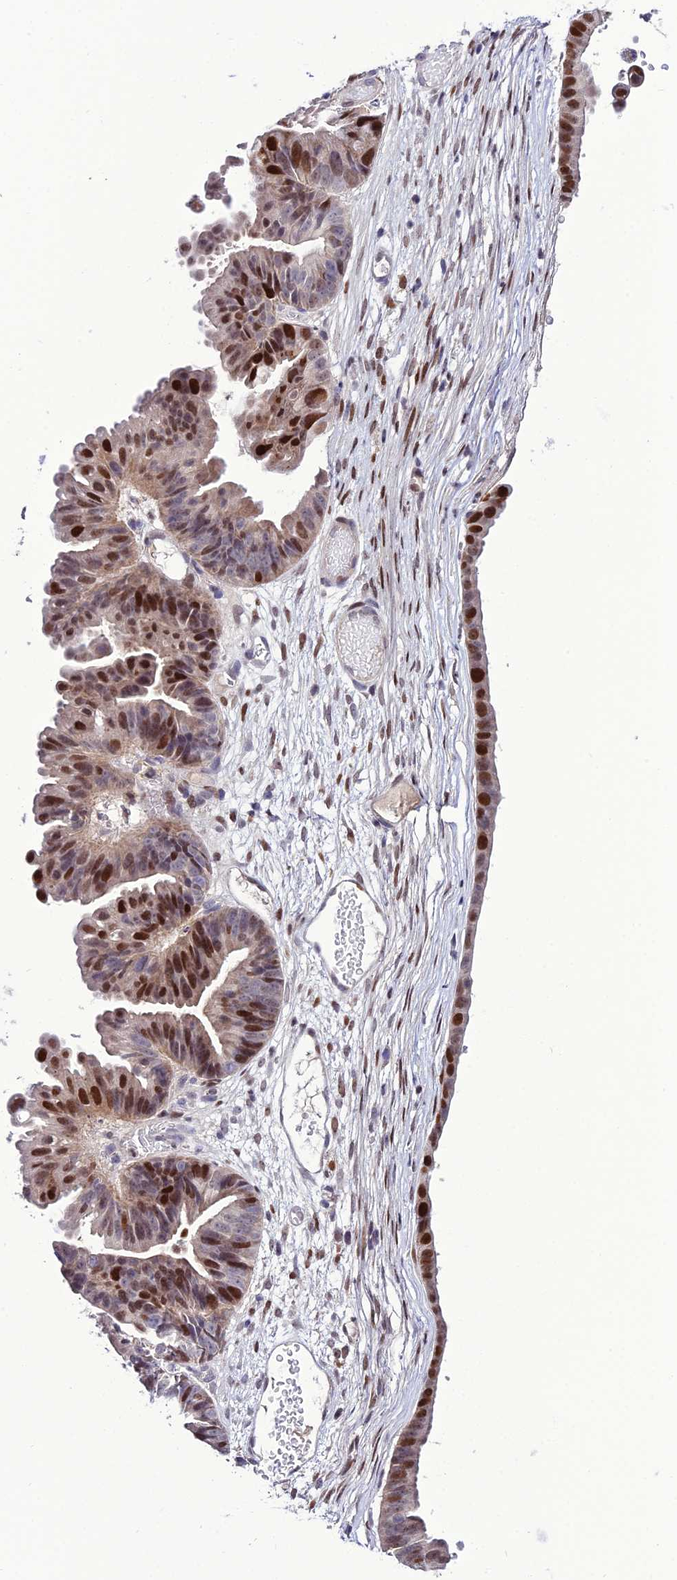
{"staining": {"intensity": "strong", "quantity": "25%-75%", "location": "nuclear"}, "tissue": "ovarian cancer", "cell_type": "Tumor cells", "image_type": "cancer", "snomed": [{"axis": "morphology", "description": "Cystadenocarcinoma, mucinous, NOS"}, {"axis": "topography", "description": "Ovary"}], "caption": "A brown stain highlights strong nuclear positivity of a protein in ovarian cancer (mucinous cystadenocarcinoma) tumor cells.", "gene": "ZNF707", "patient": {"sex": "female", "age": 61}}